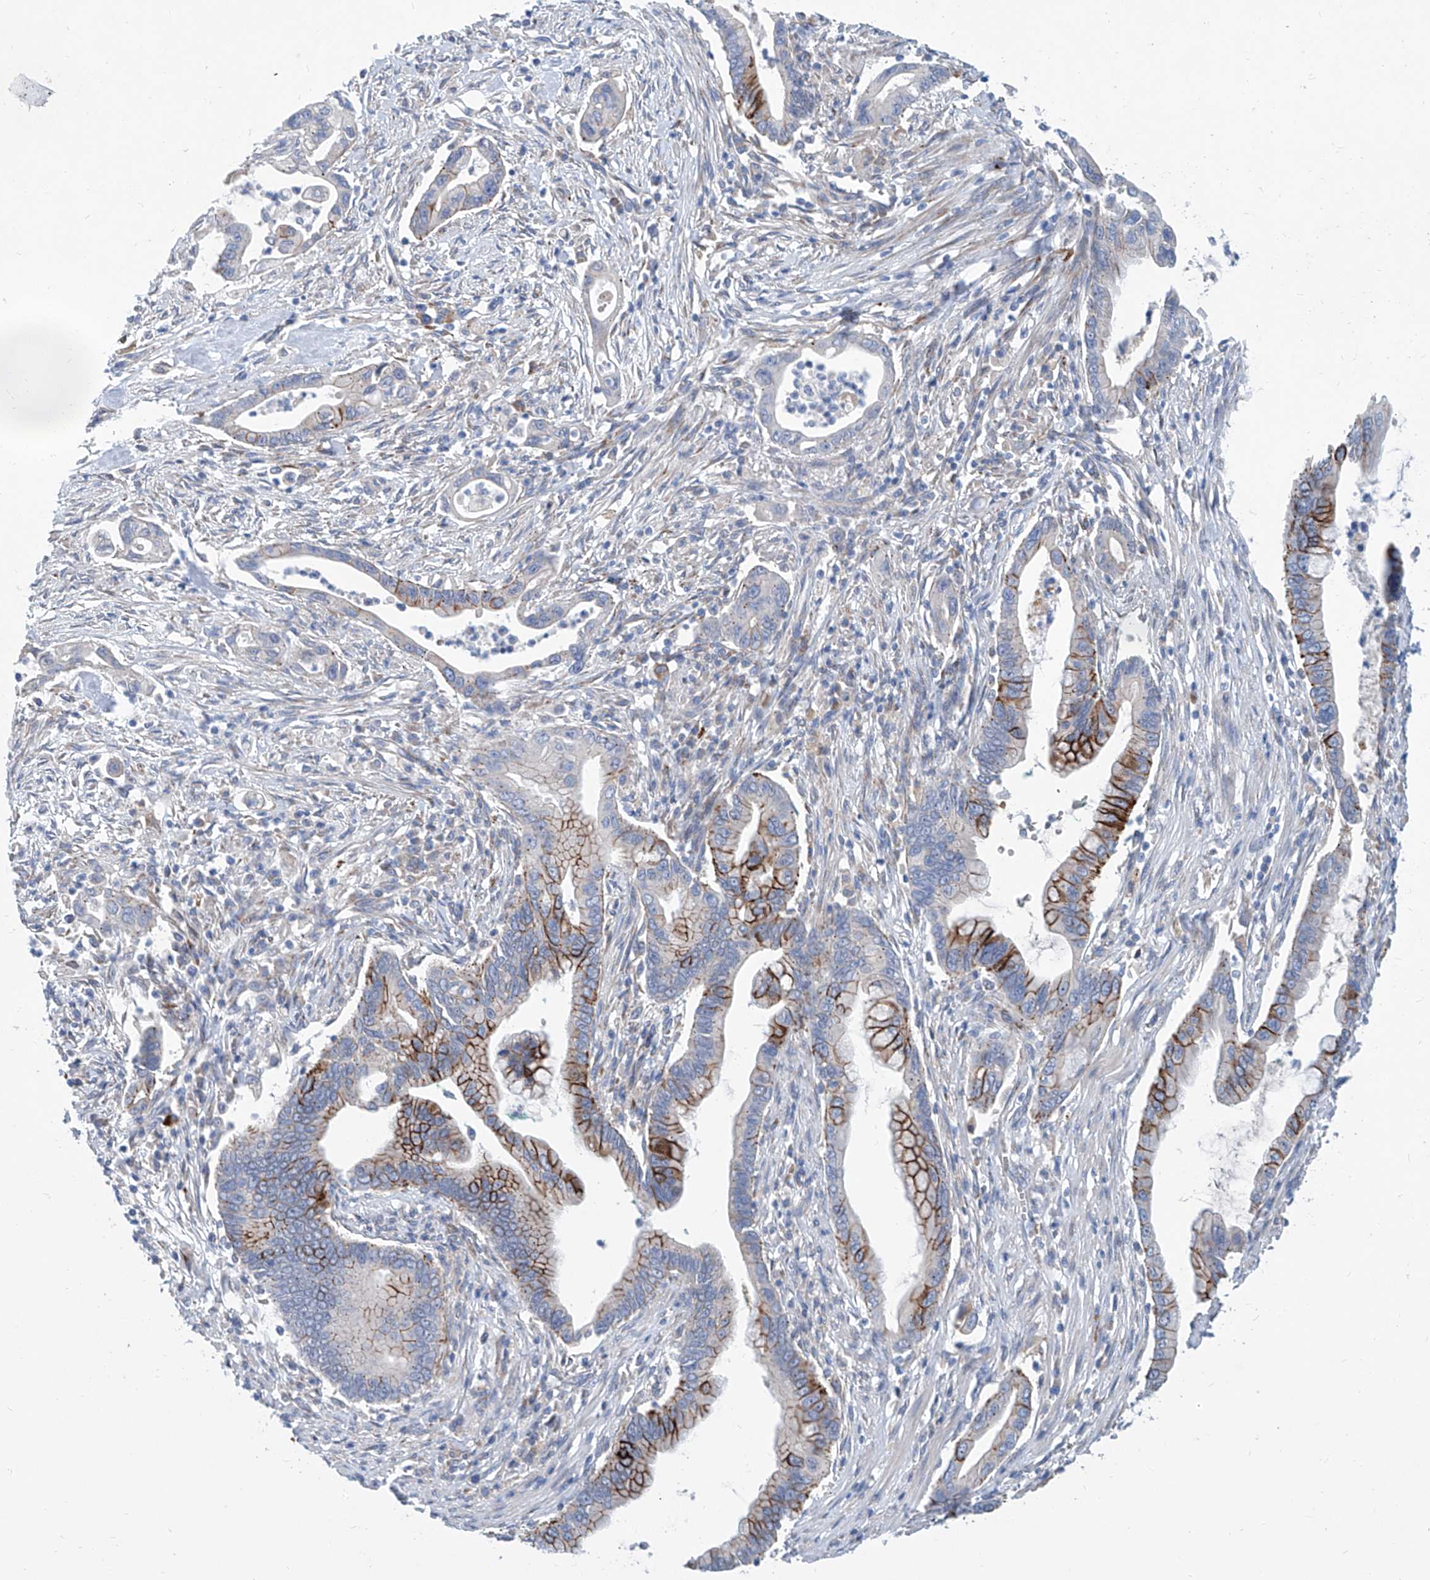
{"staining": {"intensity": "moderate", "quantity": "25%-75%", "location": "cytoplasmic/membranous"}, "tissue": "pancreatic cancer", "cell_type": "Tumor cells", "image_type": "cancer", "snomed": [{"axis": "morphology", "description": "Adenocarcinoma, NOS"}, {"axis": "topography", "description": "Pancreas"}], "caption": "Tumor cells demonstrate medium levels of moderate cytoplasmic/membranous positivity in approximately 25%-75% of cells in adenocarcinoma (pancreatic).", "gene": "FPR2", "patient": {"sex": "male", "age": 78}}